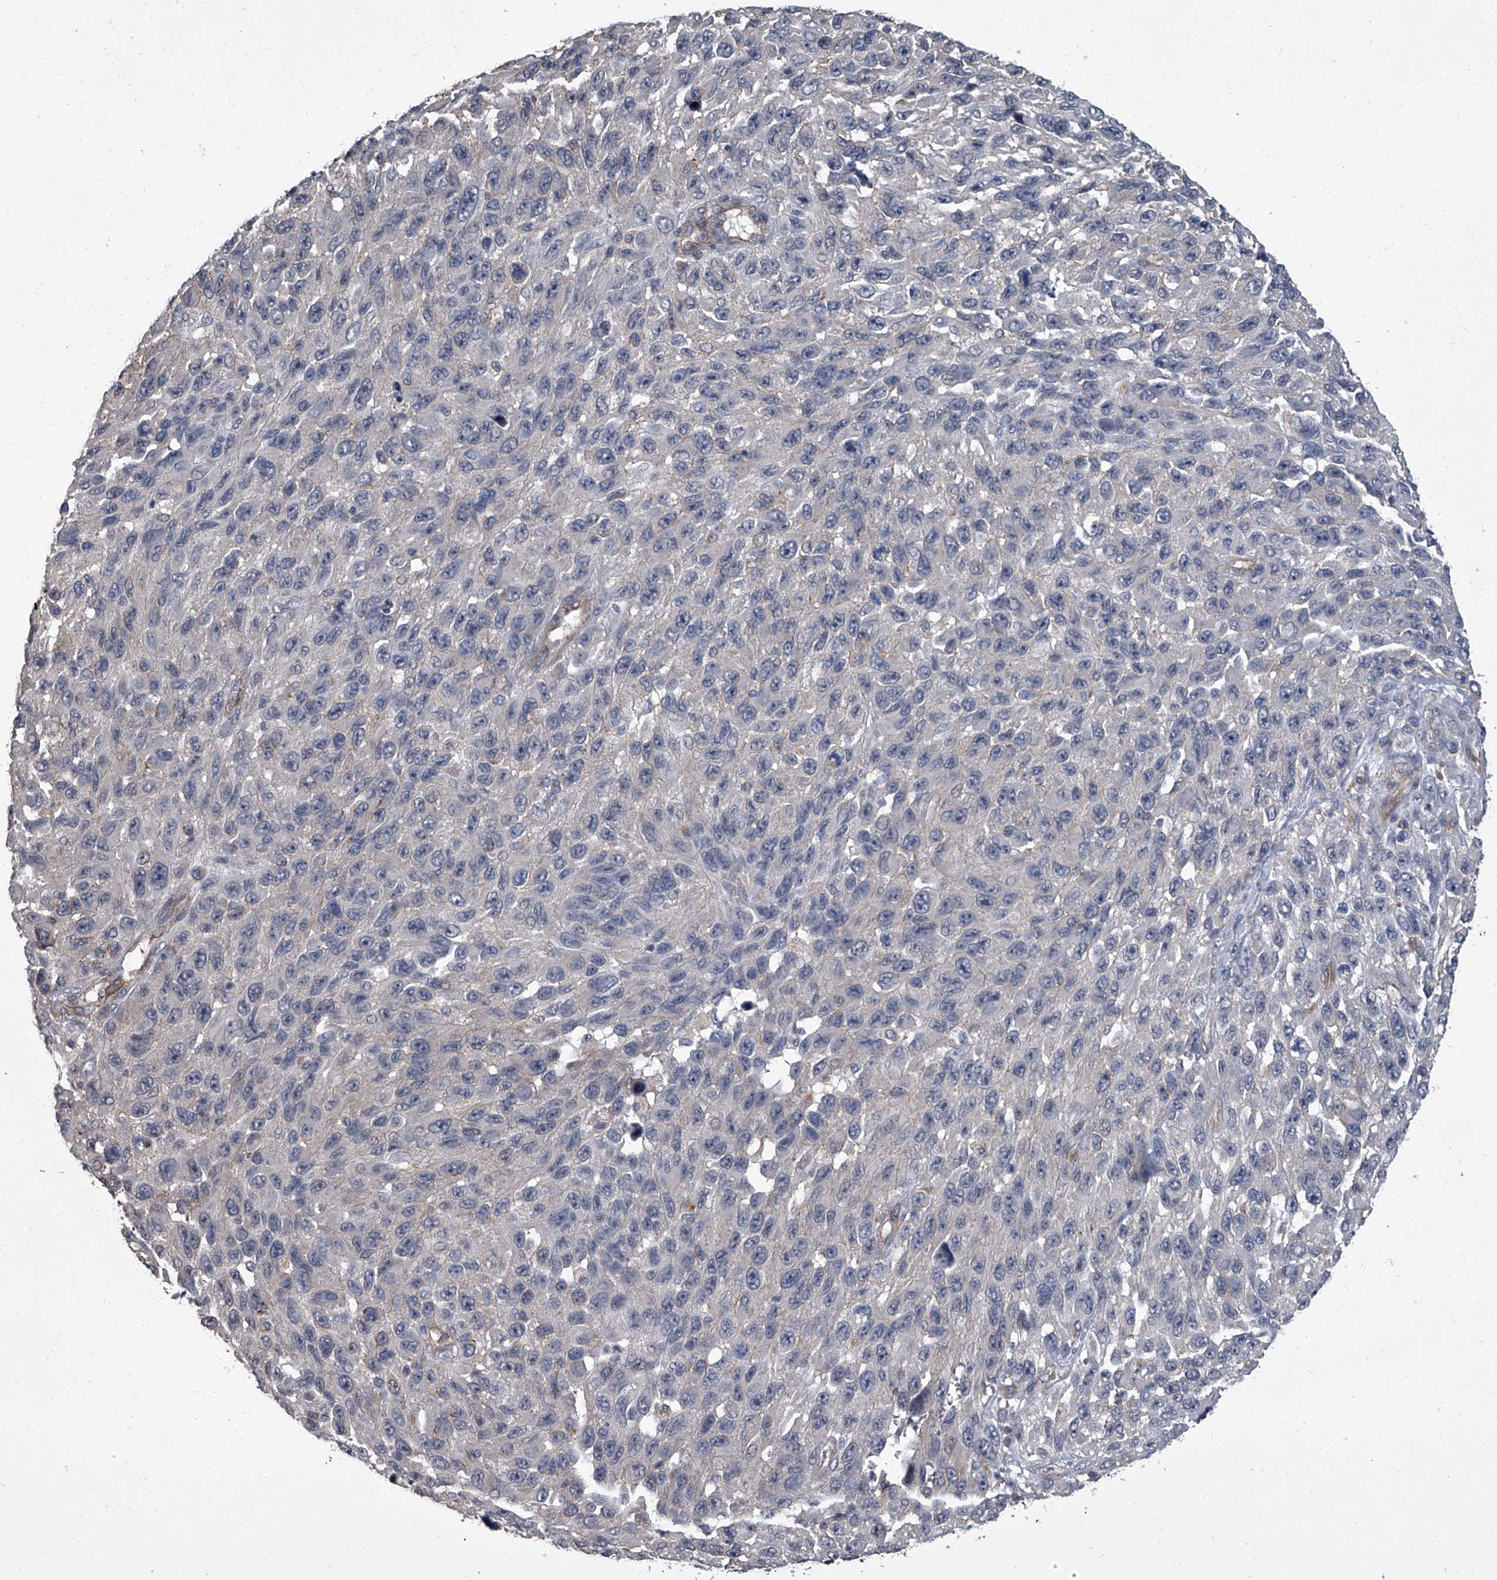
{"staining": {"intensity": "negative", "quantity": "none", "location": "none"}, "tissue": "melanoma", "cell_type": "Tumor cells", "image_type": "cancer", "snomed": [{"axis": "morphology", "description": "Malignant melanoma, NOS"}, {"axis": "topography", "description": "Skin"}], "caption": "DAB immunohistochemical staining of melanoma exhibits no significant positivity in tumor cells.", "gene": "SIRT4", "patient": {"sex": "female", "age": 96}}